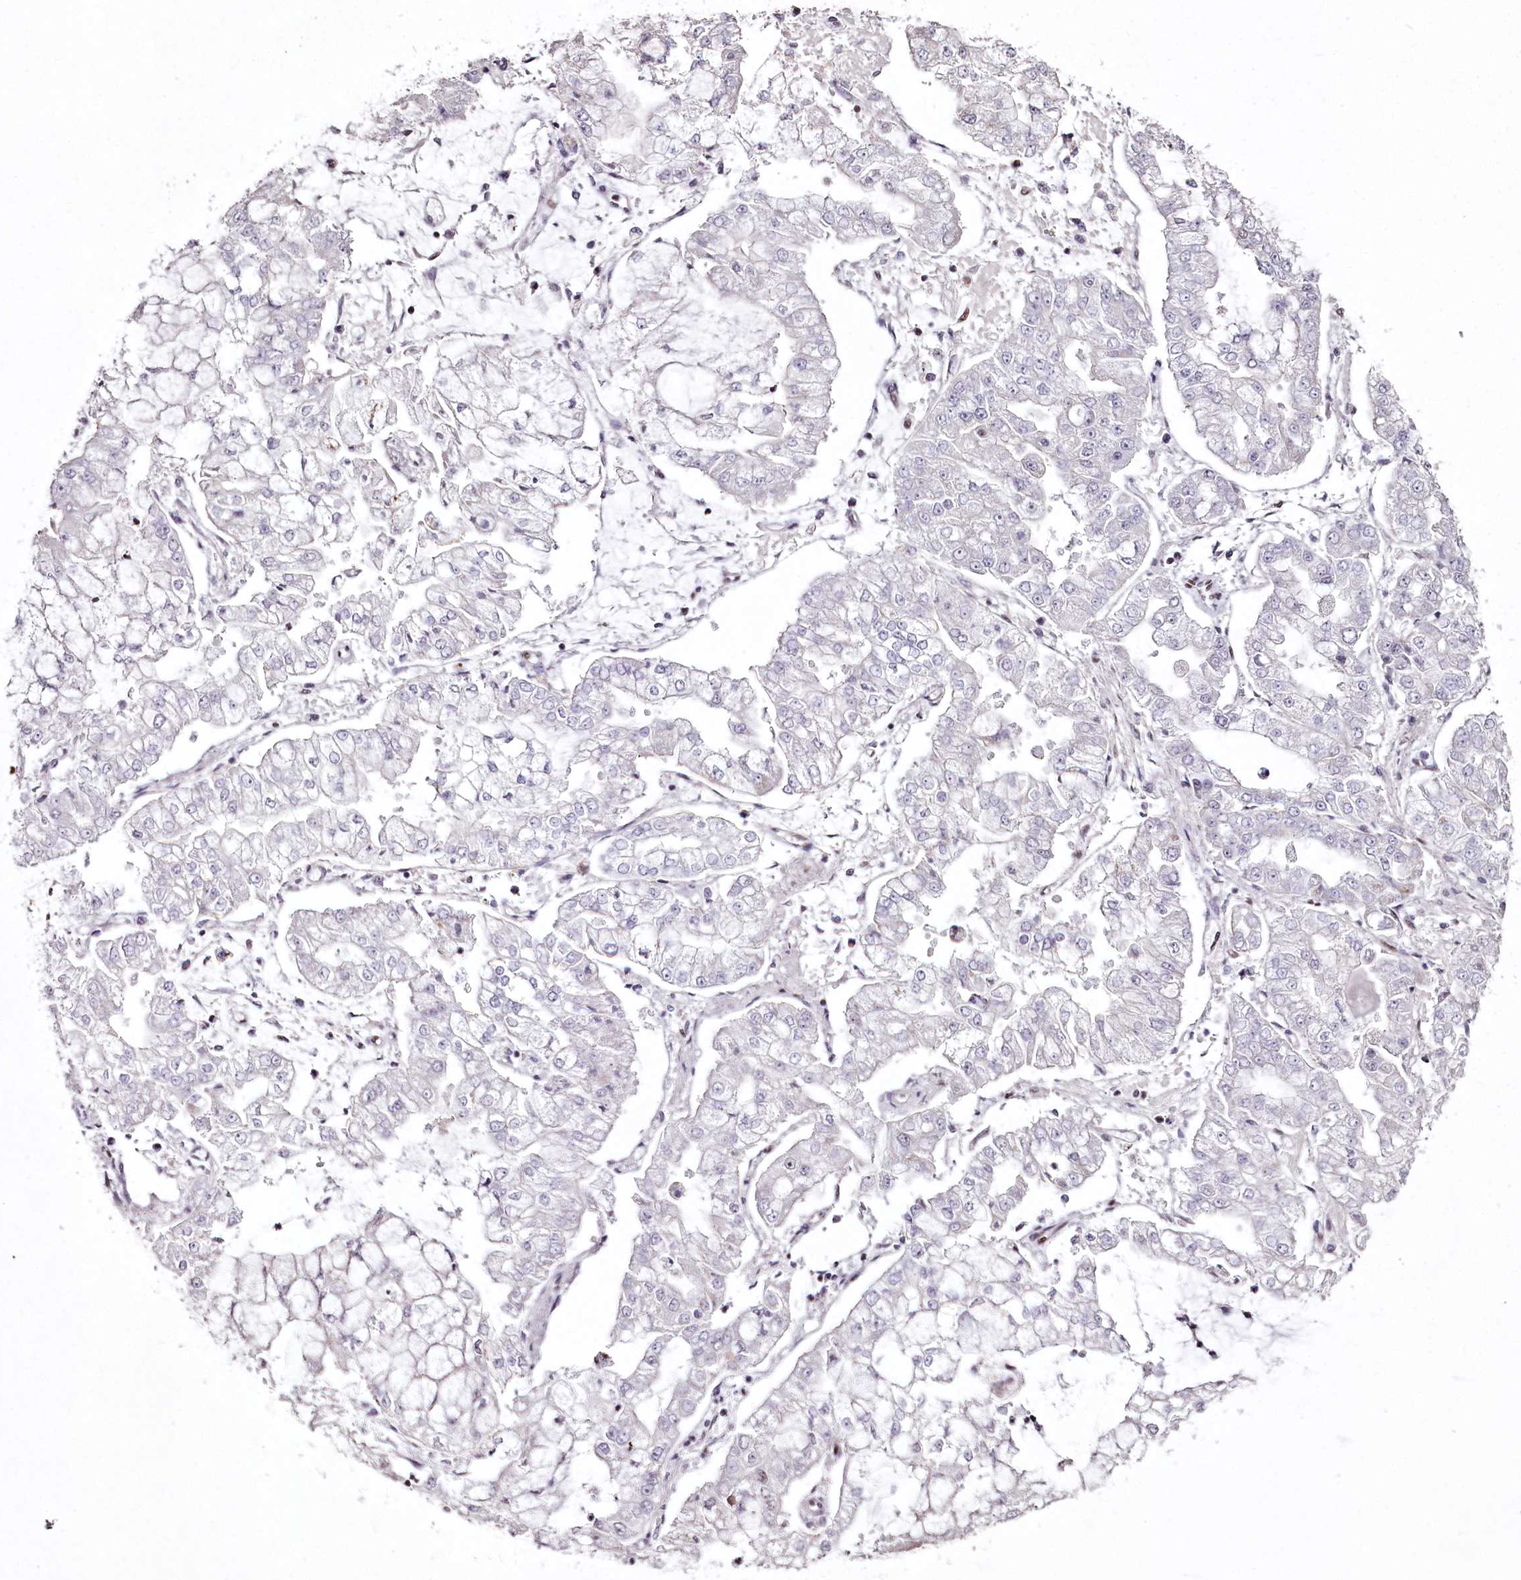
{"staining": {"intensity": "negative", "quantity": "none", "location": "none"}, "tissue": "stomach cancer", "cell_type": "Tumor cells", "image_type": "cancer", "snomed": [{"axis": "morphology", "description": "Adenocarcinoma, NOS"}, {"axis": "topography", "description": "Stomach"}], "caption": "High power microscopy image of an immunohistochemistry photomicrograph of stomach cancer, revealing no significant expression in tumor cells.", "gene": "PSPC1", "patient": {"sex": "male", "age": 76}}